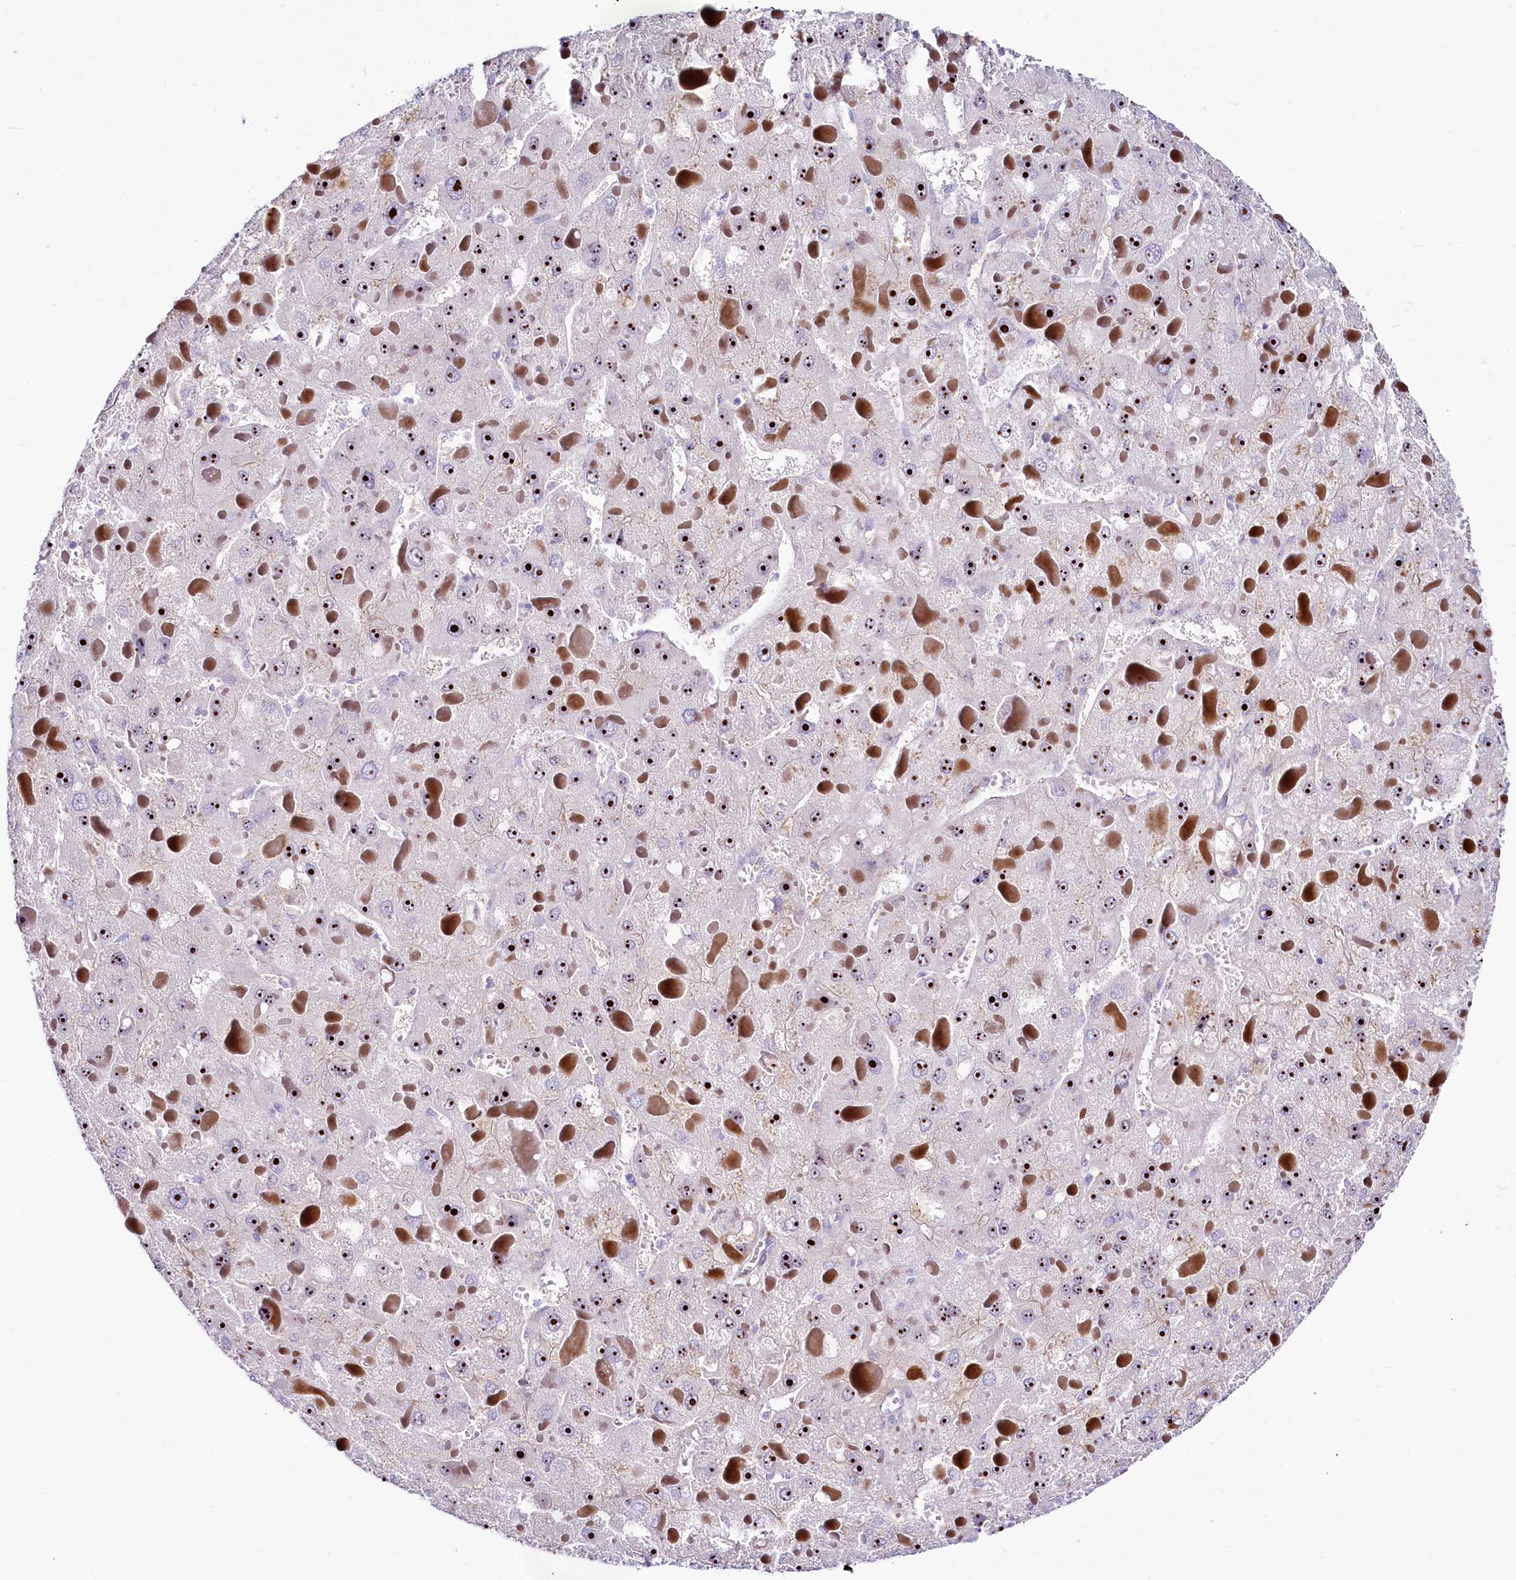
{"staining": {"intensity": "strong", "quantity": ">75%", "location": "nuclear"}, "tissue": "liver cancer", "cell_type": "Tumor cells", "image_type": "cancer", "snomed": [{"axis": "morphology", "description": "Carcinoma, Hepatocellular, NOS"}, {"axis": "topography", "description": "Liver"}], "caption": "Strong nuclear expression is present in about >75% of tumor cells in liver hepatocellular carcinoma.", "gene": "SH3TC2", "patient": {"sex": "female", "age": 73}}